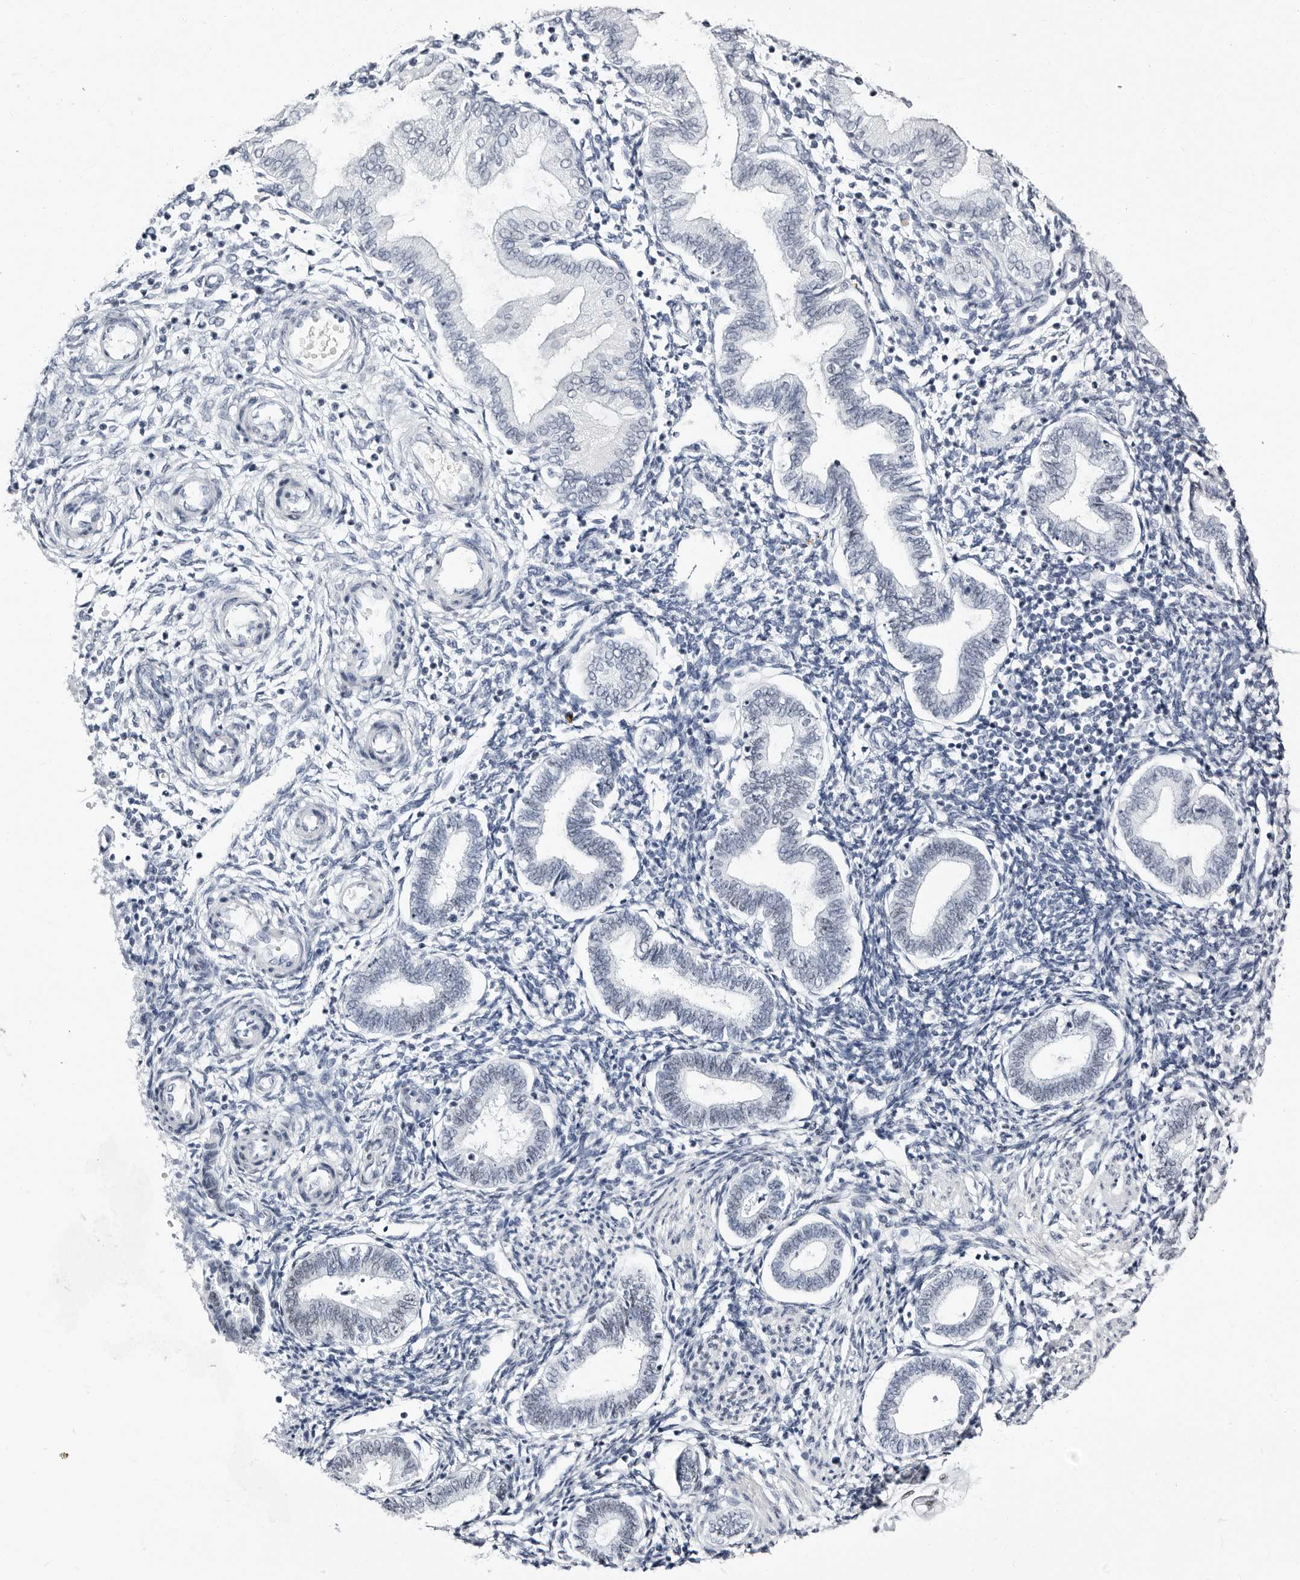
{"staining": {"intensity": "negative", "quantity": "none", "location": "none"}, "tissue": "endometrium", "cell_type": "Cells in endometrial stroma", "image_type": "normal", "snomed": [{"axis": "morphology", "description": "Normal tissue, NOS"}, {"axis": "topography", "description": "Endometrium"}], "caption": "IHC image of unremarkable endometrium stained for a protein (brown), which displays no expression in cells in endometrial stroma.", "gene": "VEZF1", "patient": {"sex": "female", "age": 53}}